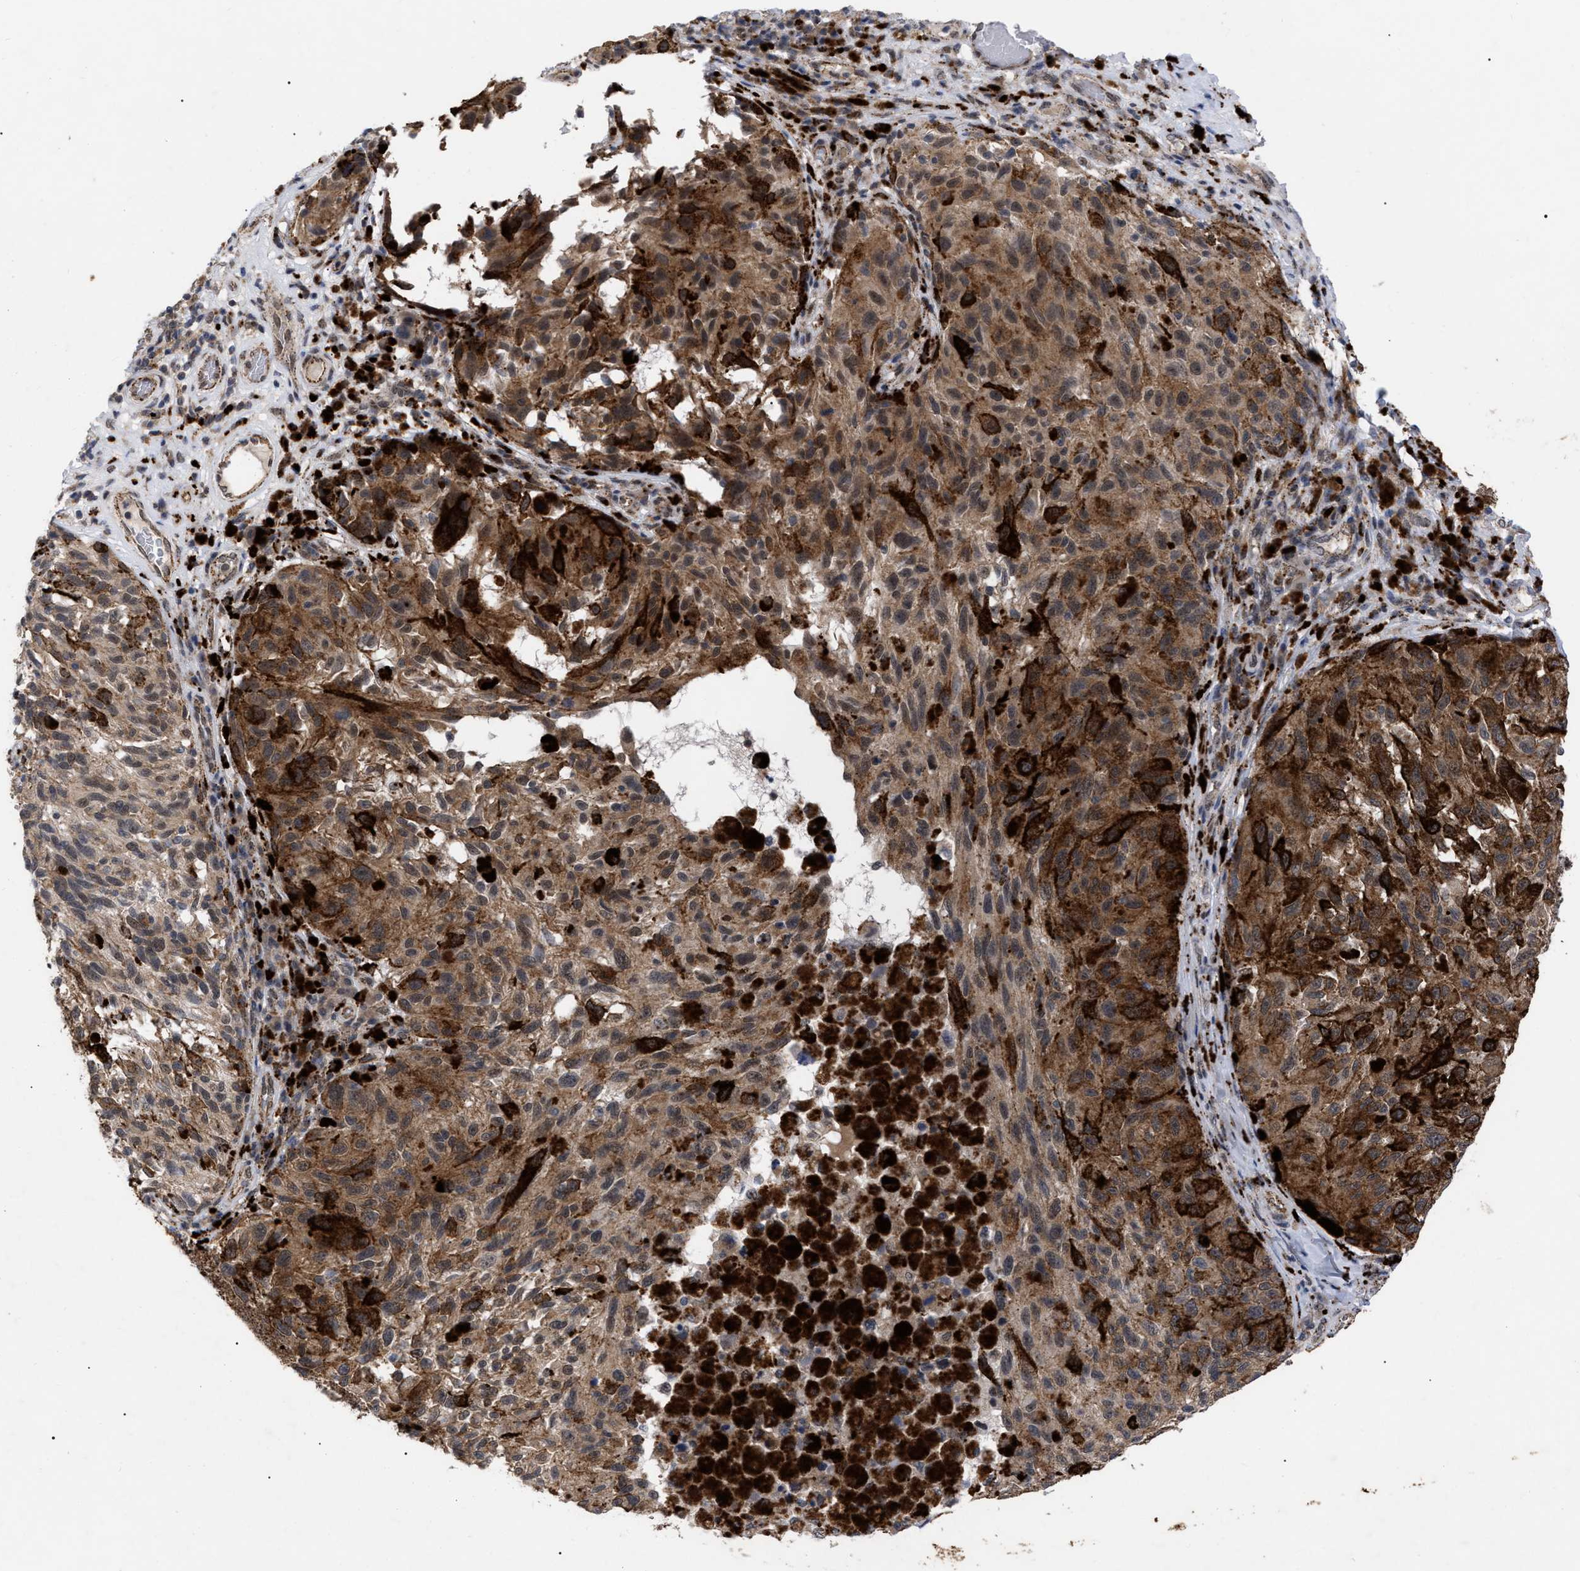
{"staining": {"intensity": "moderate", "quantity": ">75%", "location": "cytoplasmic/membranous"}, "tissue": "melanoma", "cell_type": "Tumor cells", "image_type": "cancer", "snomed": [{"axis": "morphology", "description": "Malignant melanoma, NOS"}, {"axis": "topography", "description": "Skin"}], "caption": "Melanoma stained with DAB (3,3'-diaminobenzidine) immunohistochemistry reveals medium levels of moderate cytoplasmic/membranous staining in about >75% of tumor cells.", "gene": "UPF1", "patient": {"sex": "female", "age": 73}}